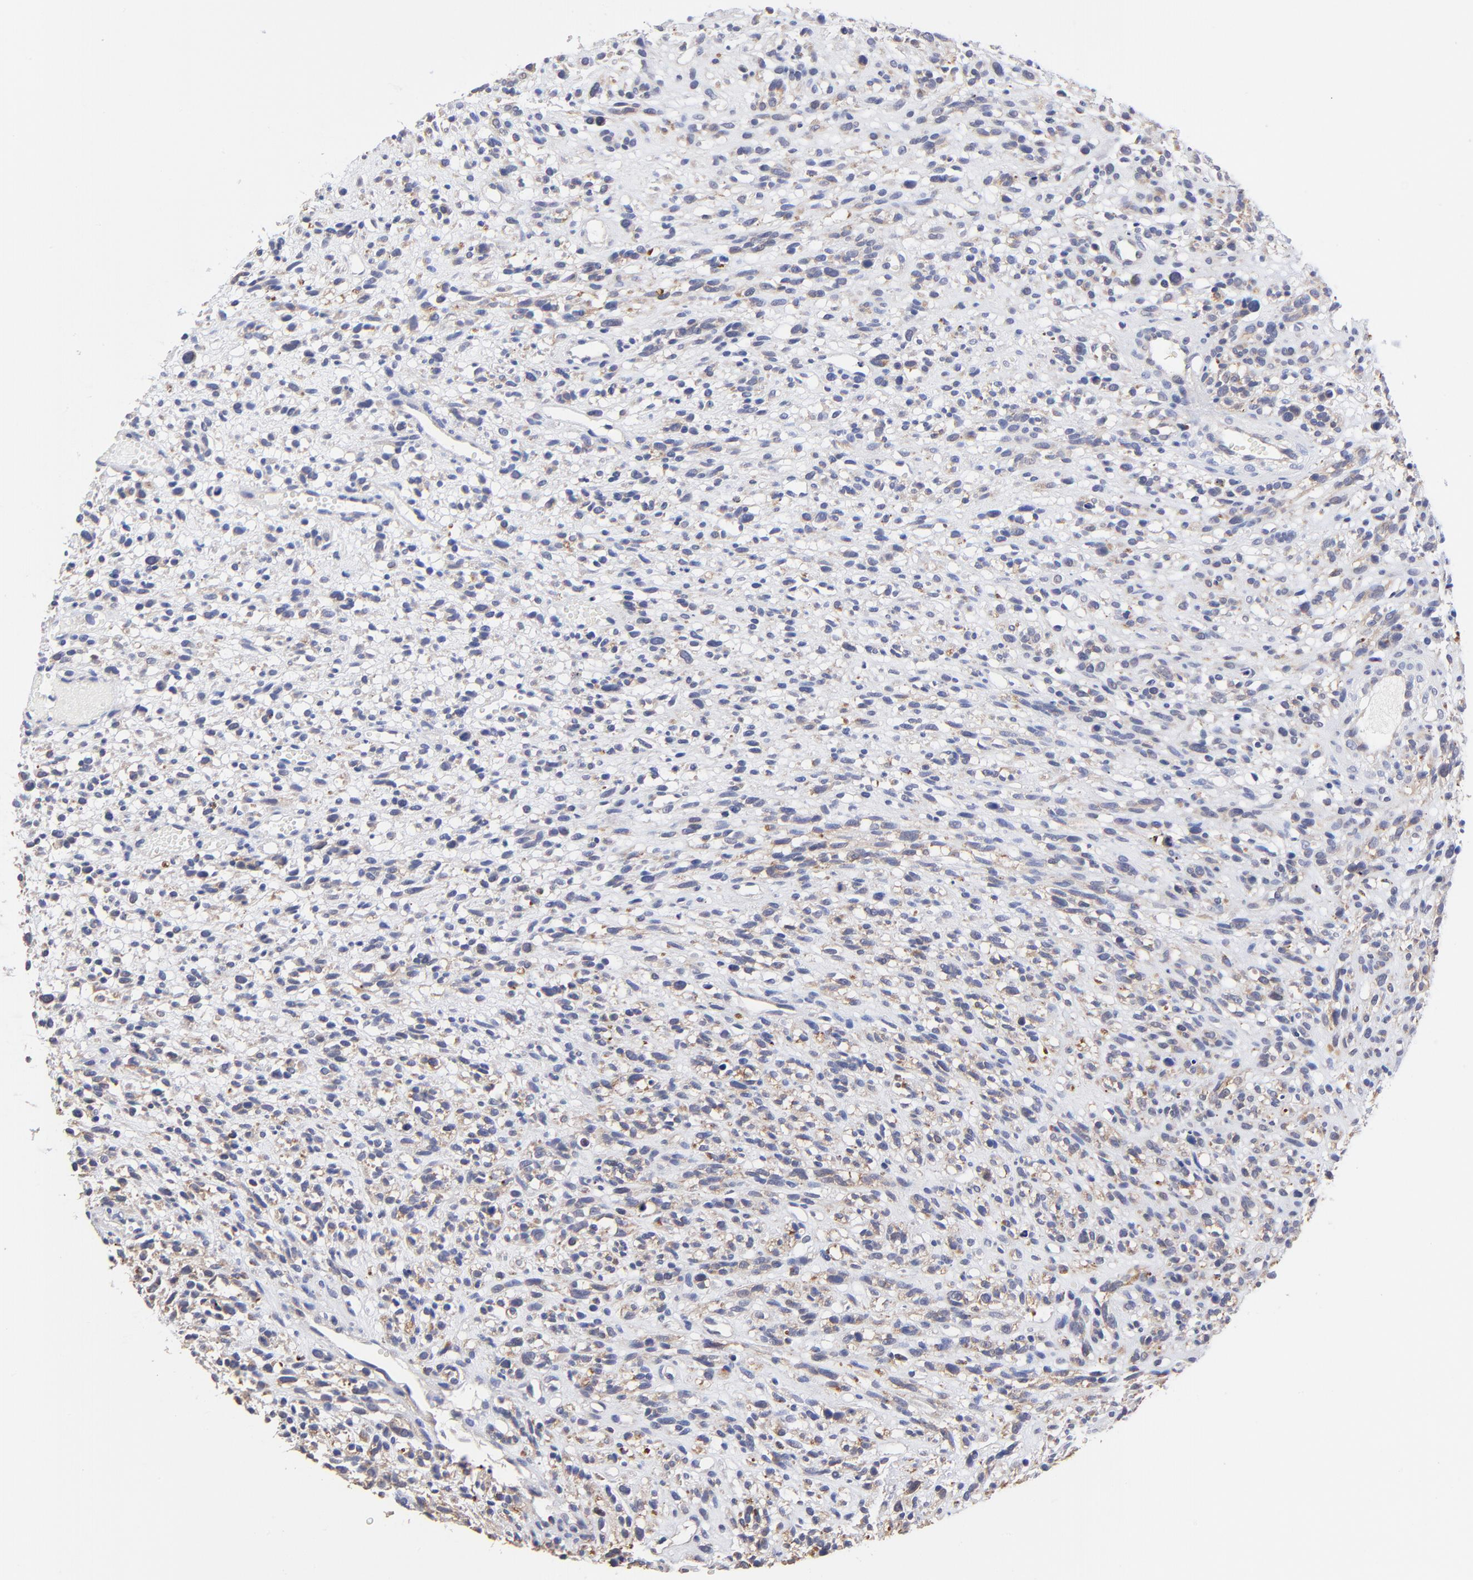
{"staining": {"intensity": "weak", "quantity": "<25%", "location": "cytoplasmic/membranous"}, "tissue": "glioma", "cell_type": "Tumor cells", "image_type": "cancer", "snomed": [{"axis": "morphology", "description": "Glioma, malignant, High grade"}, {"axis": "topography", "description": "Brain"}], "caption": "This is an immunohistochemistry (IHC) micrograph of malignant glioma (high-grade). There is no positivity in tumor cells.", "gene": "PDE4B", "patient": {"sex": "male", "age": 66}}